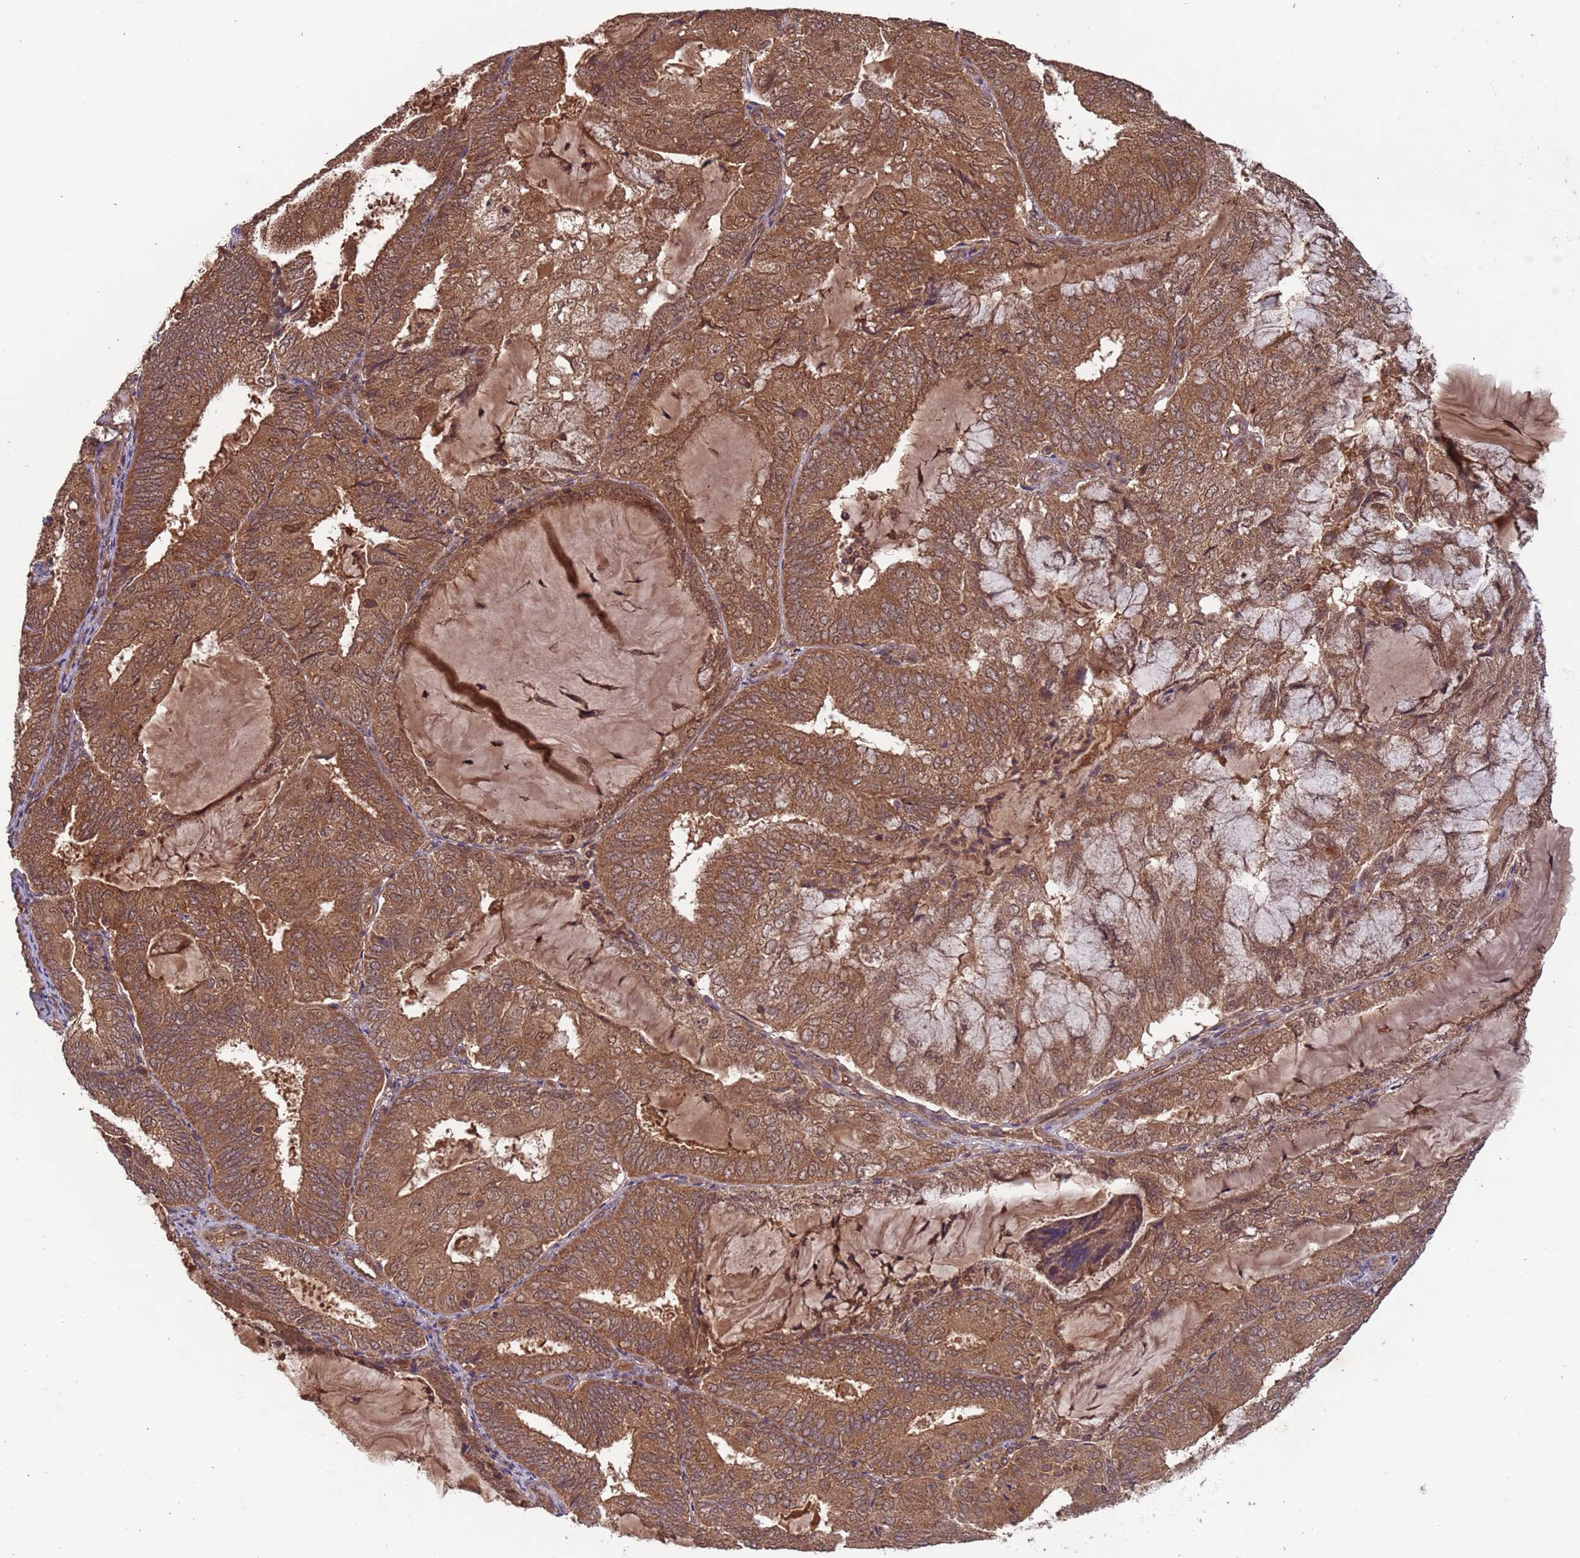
{"staining": {"intensity": "moderate", "quantity": ">75%", "location": "cytoplasmic/membranous"}, "tissue": "endometrial cancer", "cell_type": "Tumor cells", "image_type": "cancer", "snomed": [{"axis": "morphology", "description": "Adenocarcinoma, NOS"}, {"axis": "topography", "description": "Endometrium"}], "caption": "IHC of human endometrial adenocarcinoma displays medium levels of moderate cytoplasmic/membranous expression in about >75% of tumor cells.", "gene": "ERI1", "patient": {"sex": "female", "age": 81}}